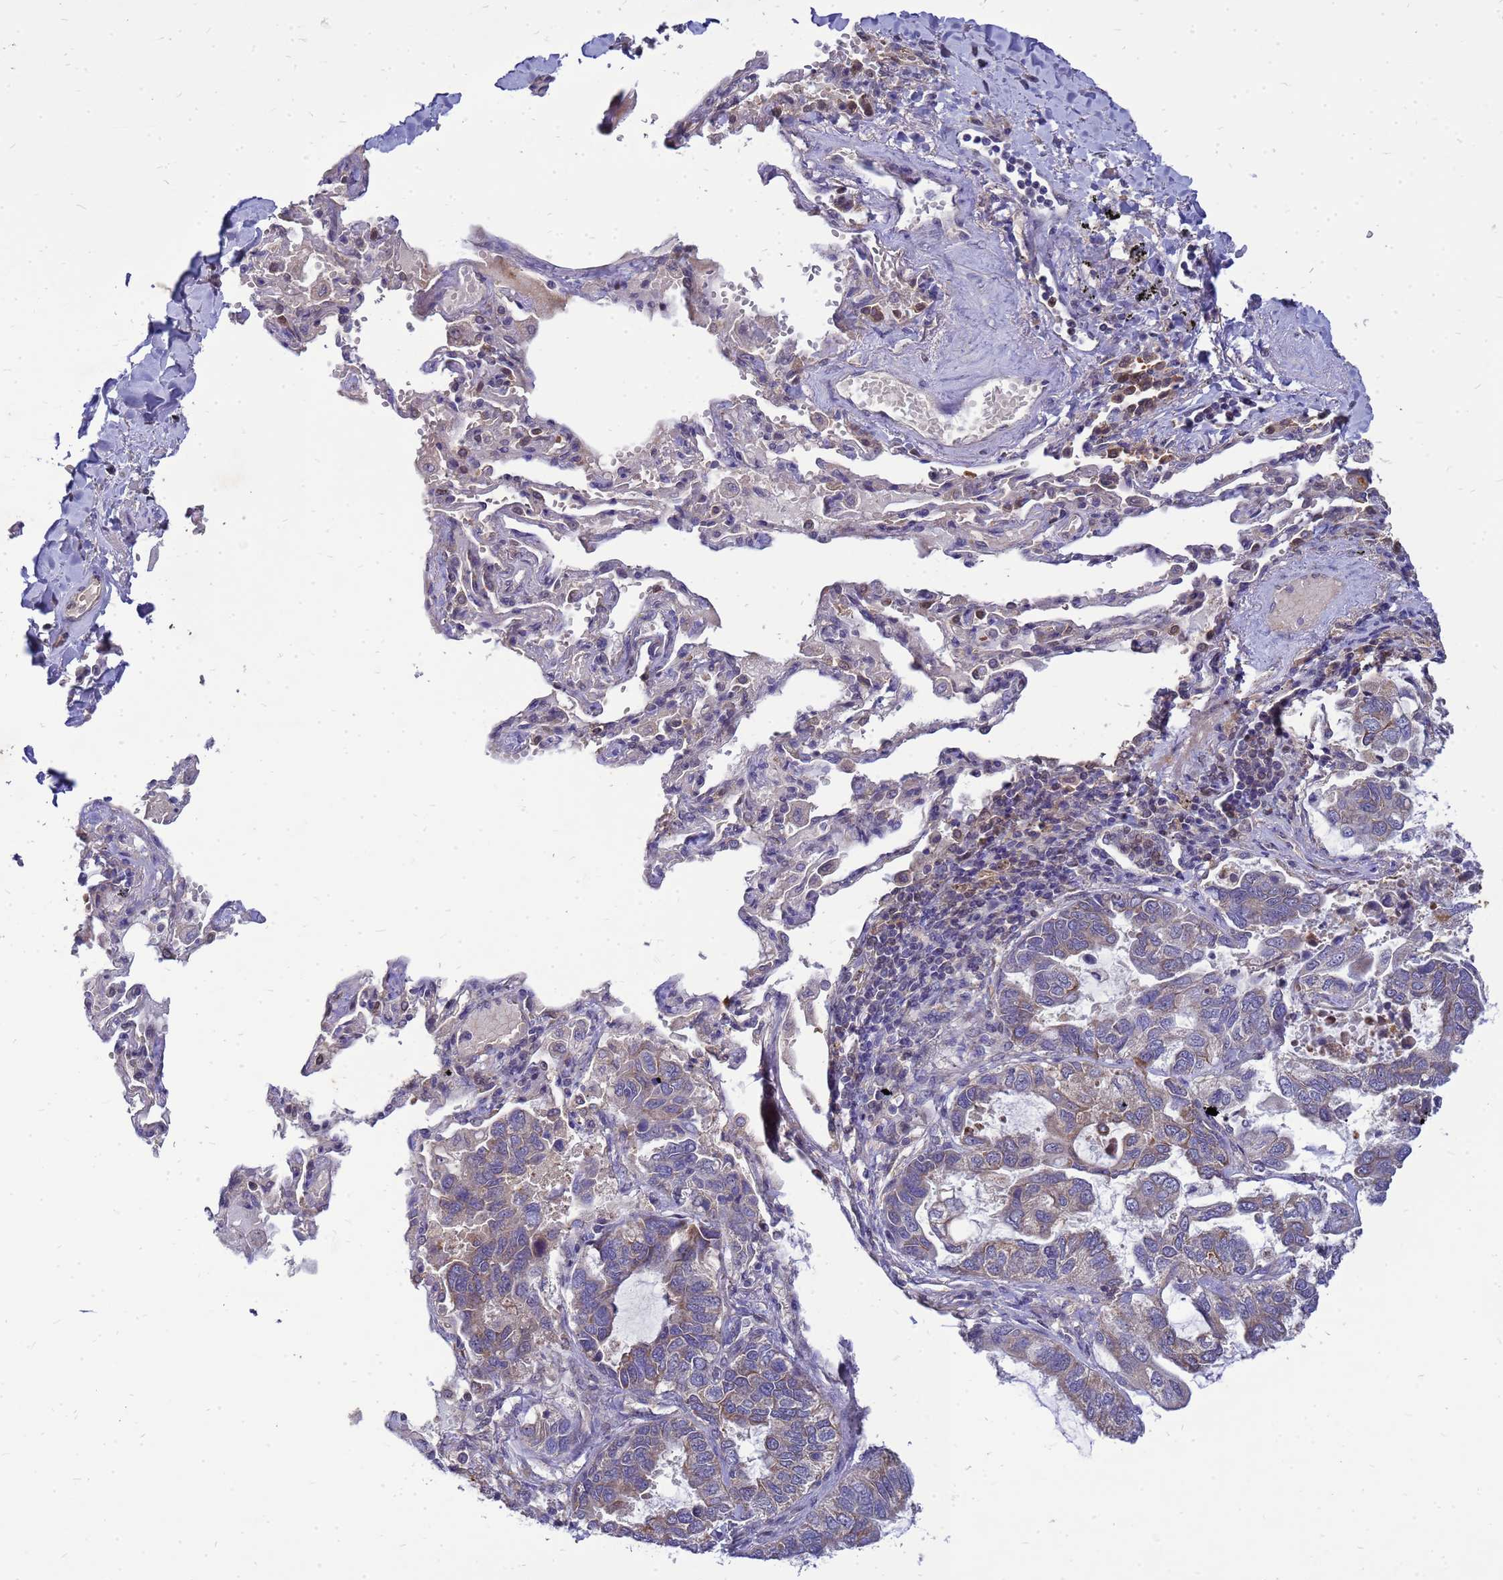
{"staining": {"intensity": "moderate", "quantity": "<25%", "location": "cytoplasmic/membranous"}, "tissue": "lung cancer", "cell_type": "Tumor cells", "image_type": "cancer", "snomed": [{"axis": "morphology", "description": "Adenocarcinoma, NOS"}, {"axis": "topography", "description": "Lung"}], "caption": "The immunohistochemical stain highlights moderate cytoplasmic/membranous staining in tumor cells of lung cancer tissue.", "gene": "EIF4EBP3", "patient": {"sex": "male", "age": 64}}